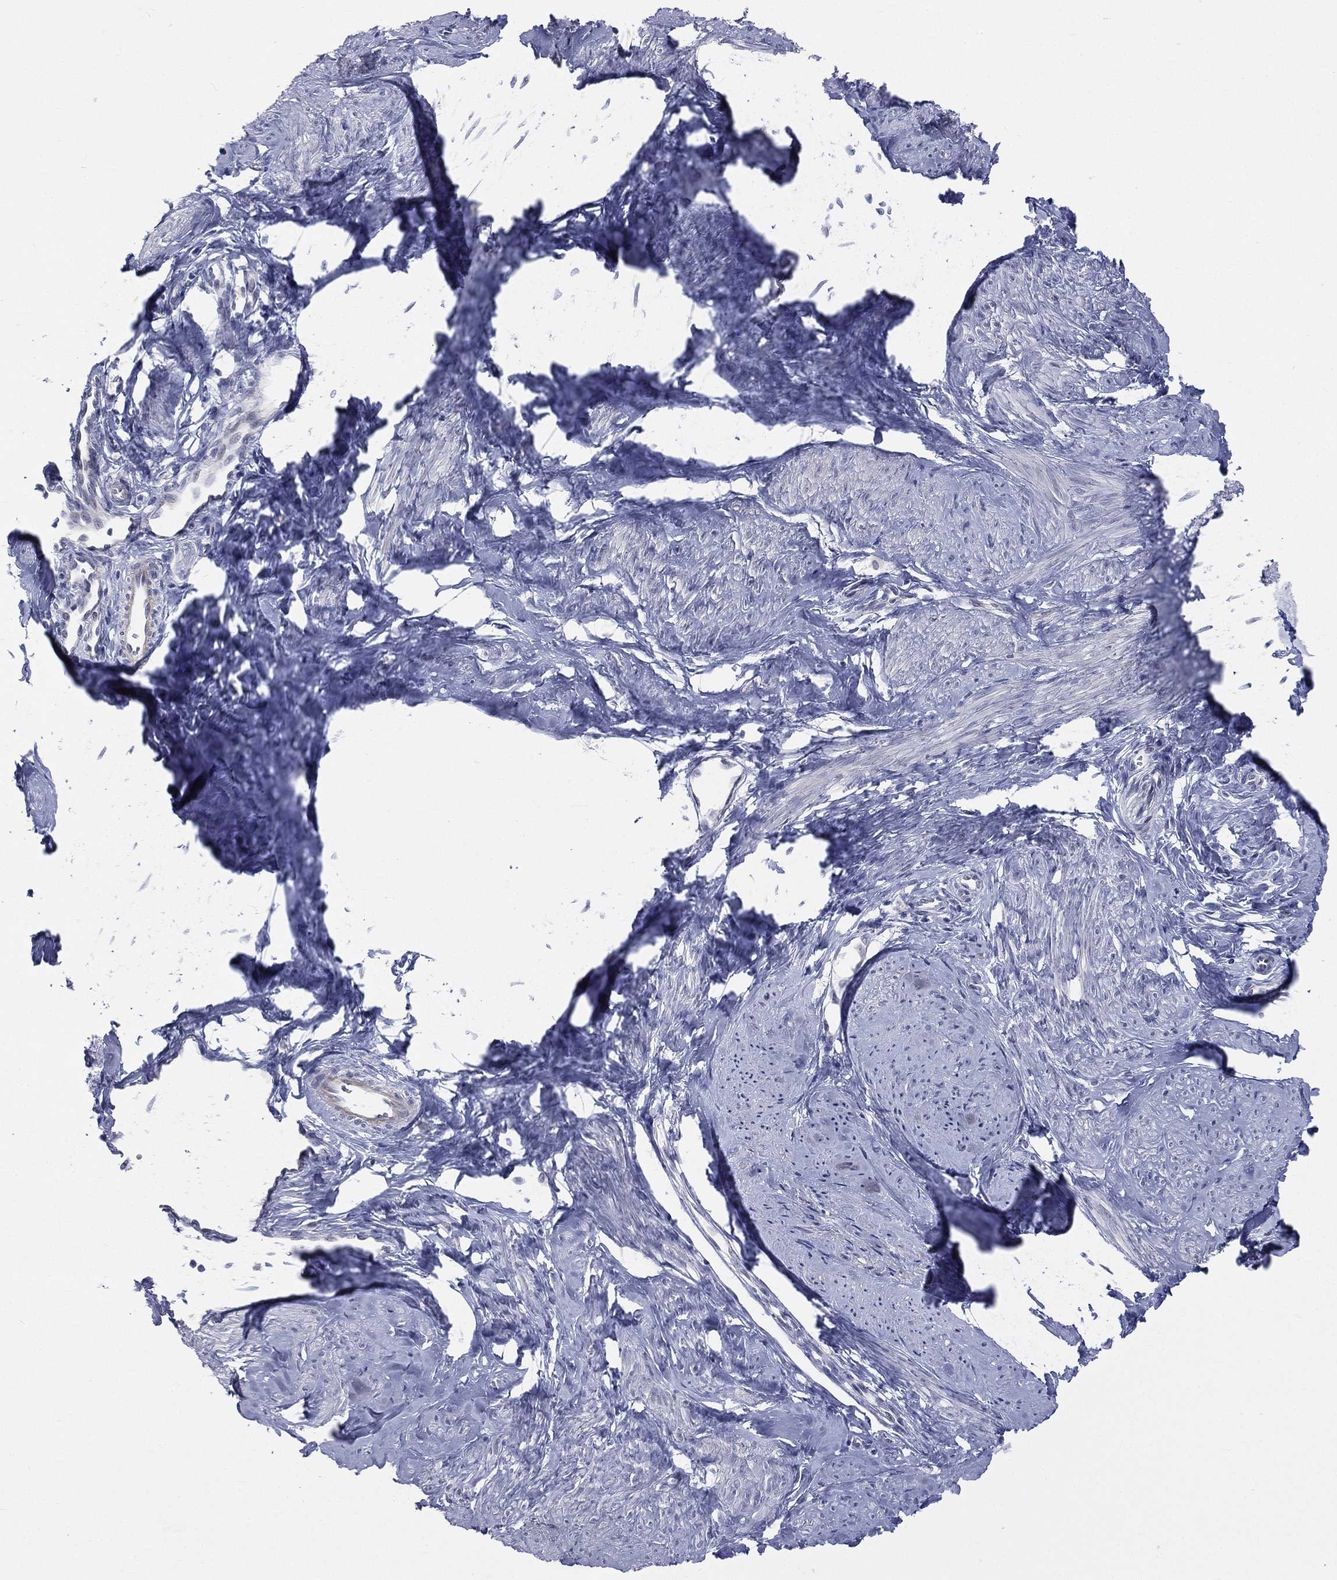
{"staining": {"intensity": "negative", "quantity": "none", "location": "none"}, "tissue": "smooth muscle", "cell_type": "Smooth muscle cells", "image_type": "normal", "snomed": [{"axis": "morphology", "description": "Normal tissue, NOS"}, {"axis": "topography", "description": "Smooth muscle"}], "caption": "DAB immunohistochemical staining of benign human smooth muscle displays no significant expression in smooth muscle cells. (Stains: DAB (3,3'-diaminobenzidine) IHC with hematoxylin counter stain, Microscopy: brightfield microscopy at high magnification).", "gene": "CD22", "patient": {"sex": "female", "age": 48}}